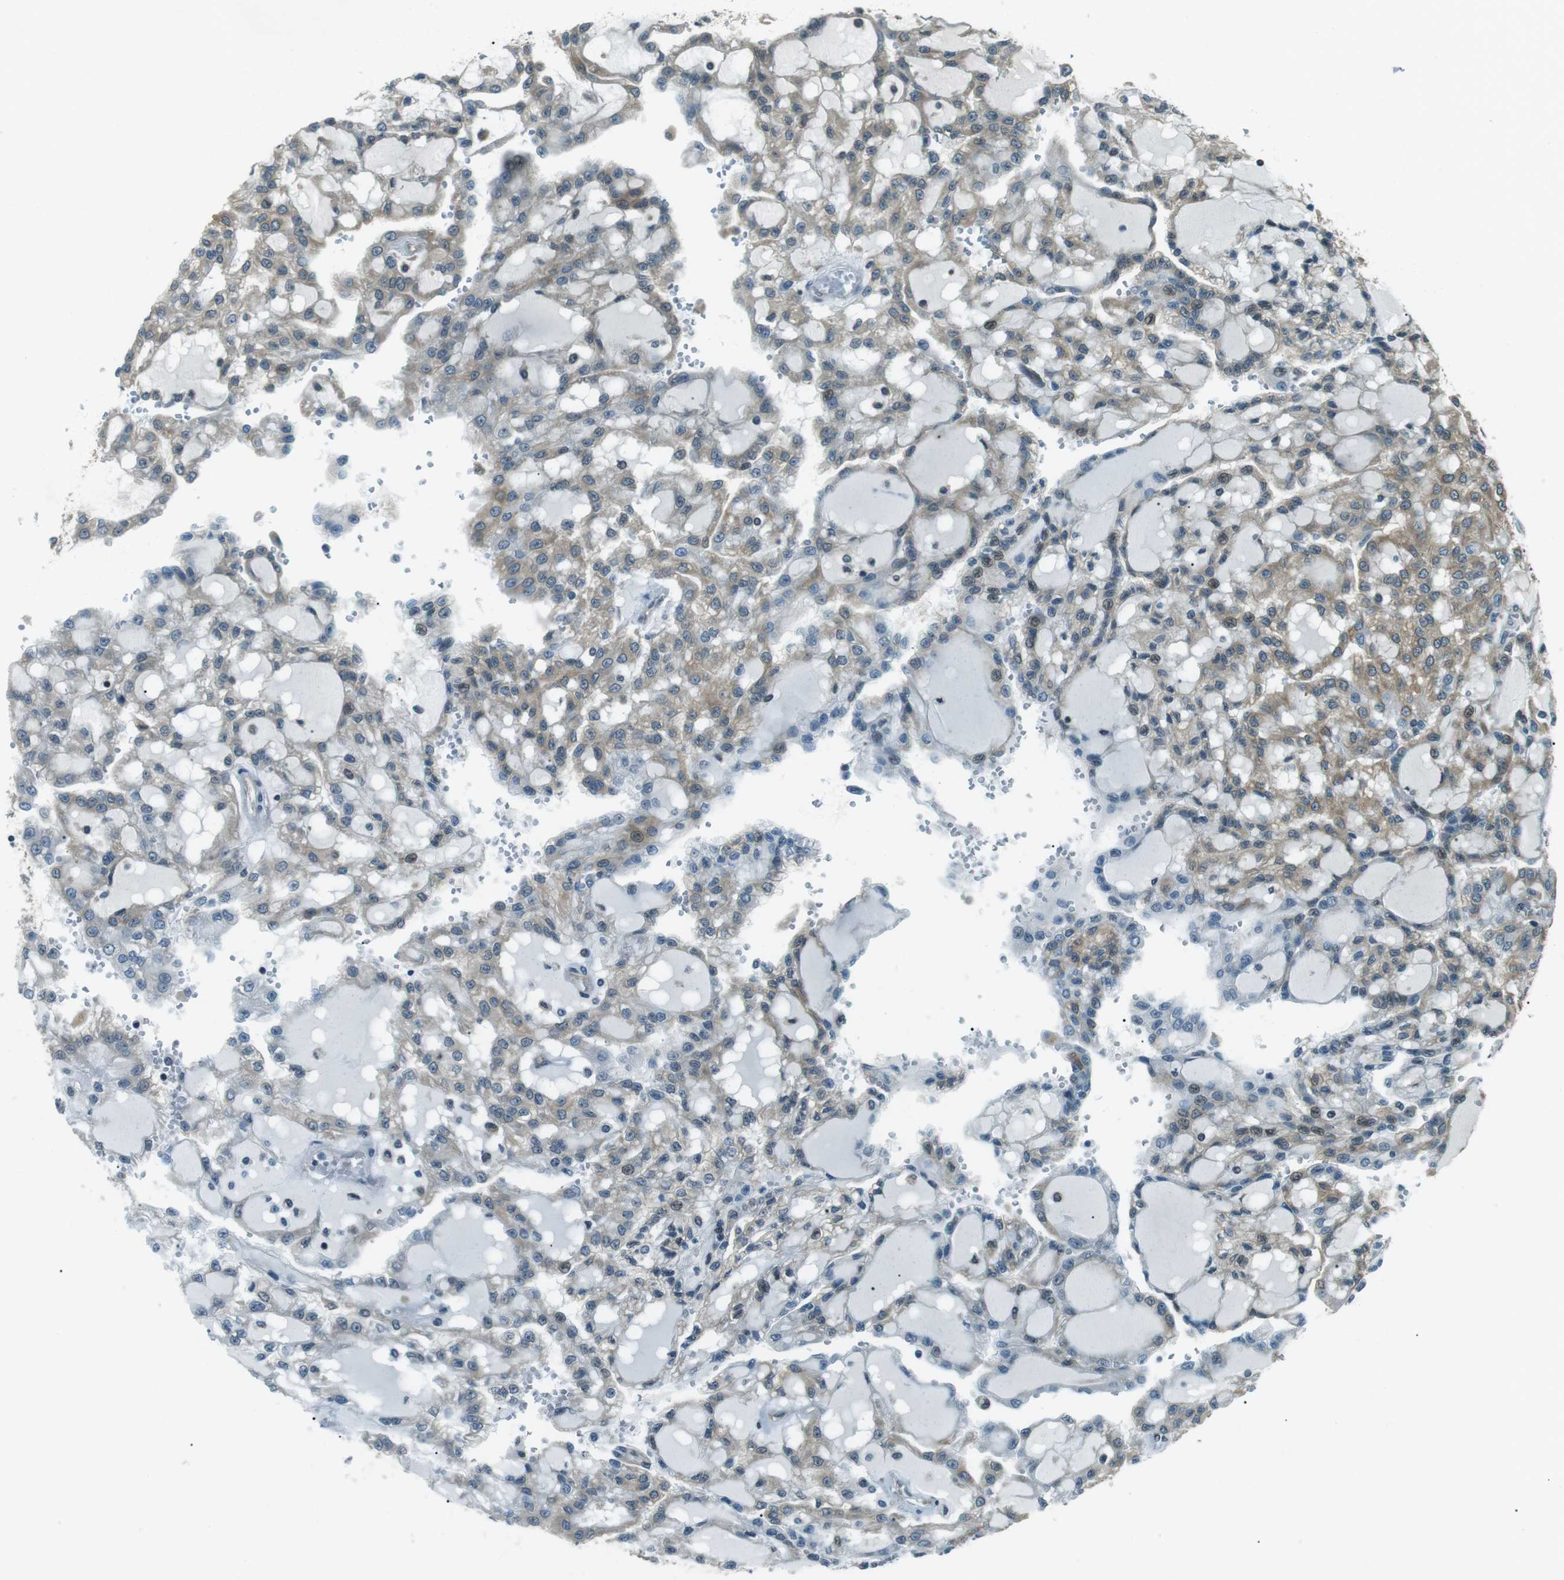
{"staining": {"intensity": "weak", "quantity": ">75%", "location": "cytoplasmic/membranous"}, "tissue": "renal cancer", "cell_type": "Tumor cells", "image_type": "cancer", "snomed": [{"axis": "morphology", "description": "Adenocarcinoma, NOS"}, {"axis": "topography", "description": "Kidney"}], "caption": "The photomicrograph demonstrates immunohistochemical staining of renal cancer. There is weak cytoplasmic/membranous positivity is identified in approximately >75% of tumor cells.", "gene": "TMEM74", "patient": {"sex": "male", "age": 63}}